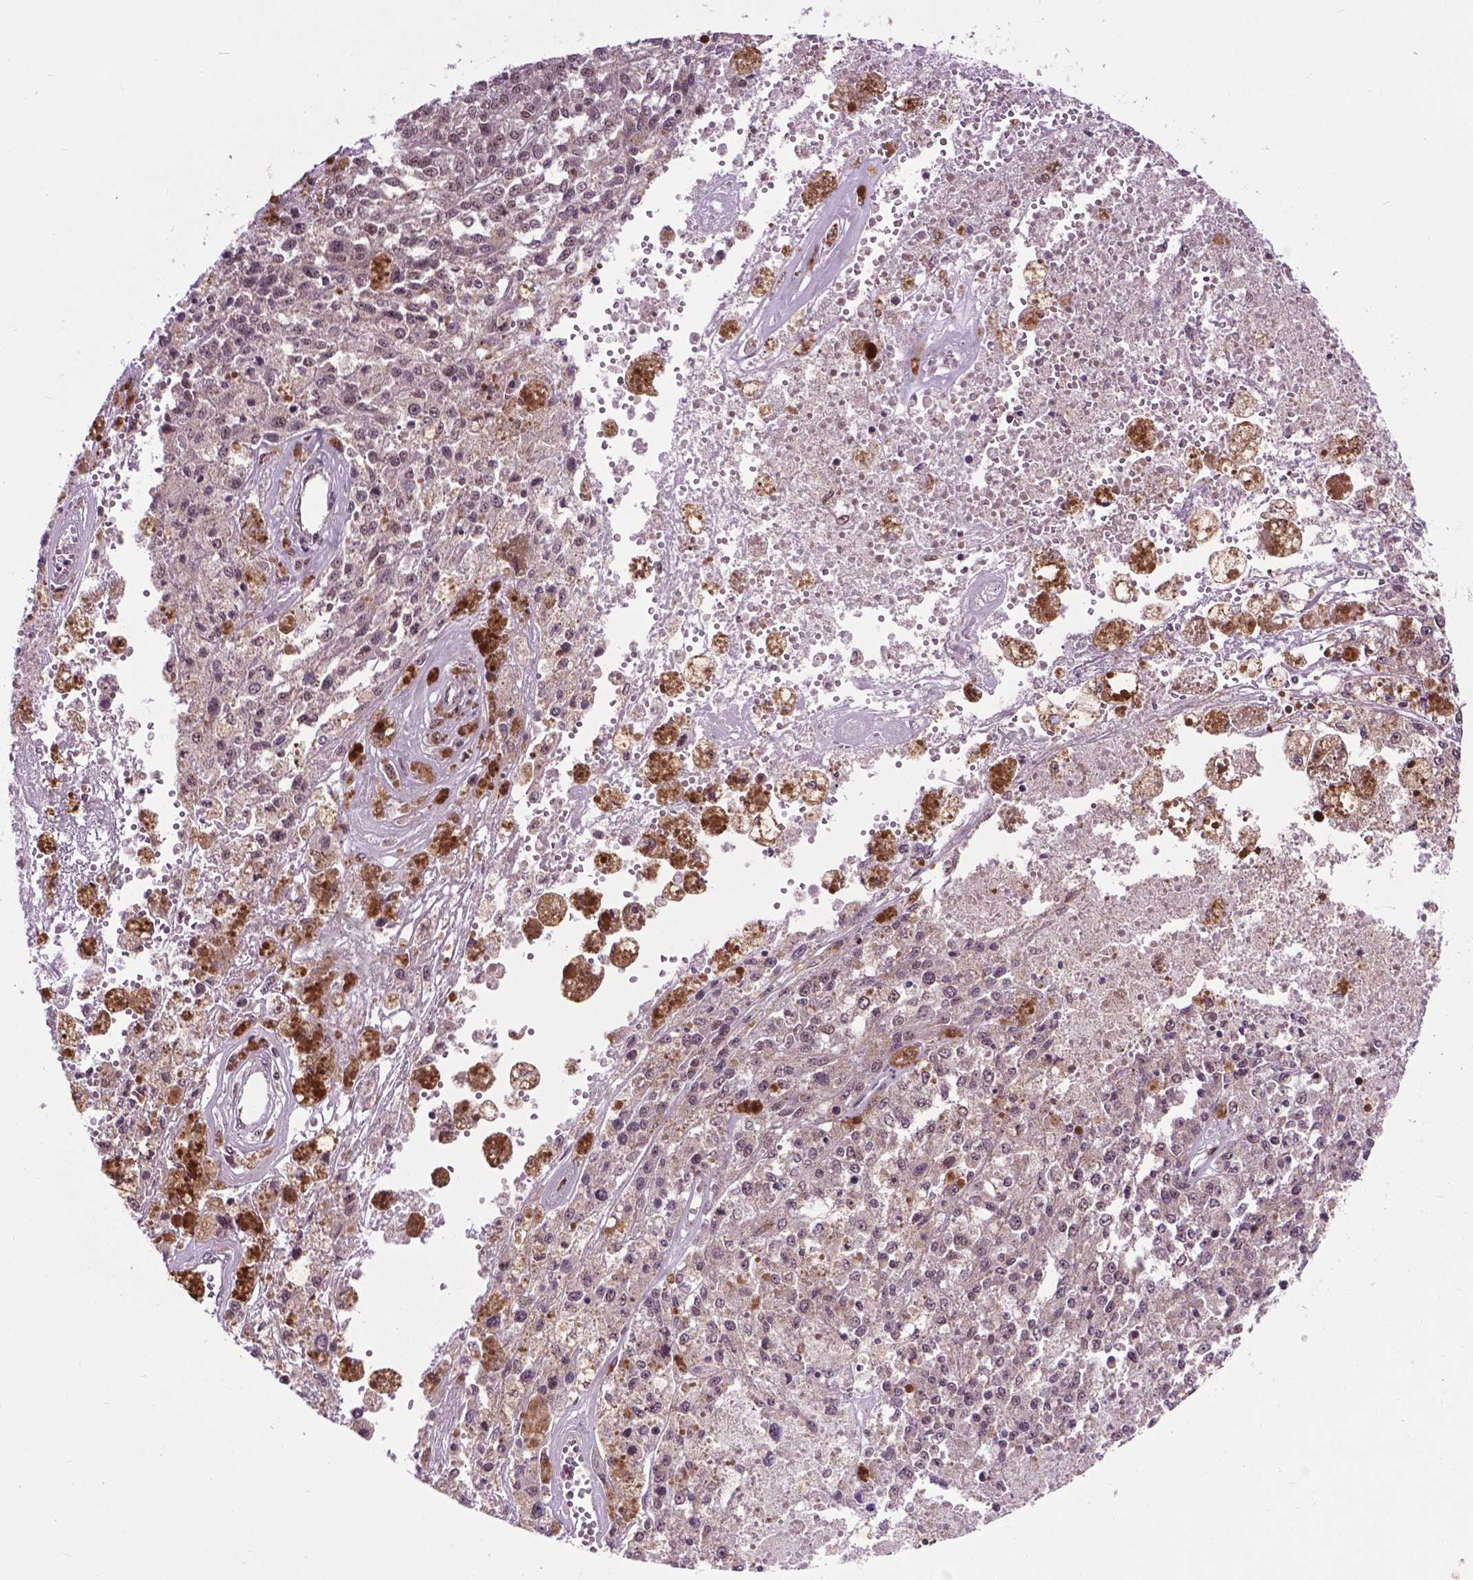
{"staining": {"intensity": "negative", "quantity": "none", "location": "none"}, "tissue": "melanoma", "cell_type": "Tumor cells", "image_type": "cancer", "snomed": [{"axis": "morphology", "description": "Malignant melanoma, Metastatic site"}, {"axis": "topography", "description": "Lymph node"}], "caption": "Human malignant melanoma (metastatic site) stained for a protein using IHC reveals no expression in tumor cells.", "gene": "EAF1", "patient": {"sex": "female", "age": 64}}